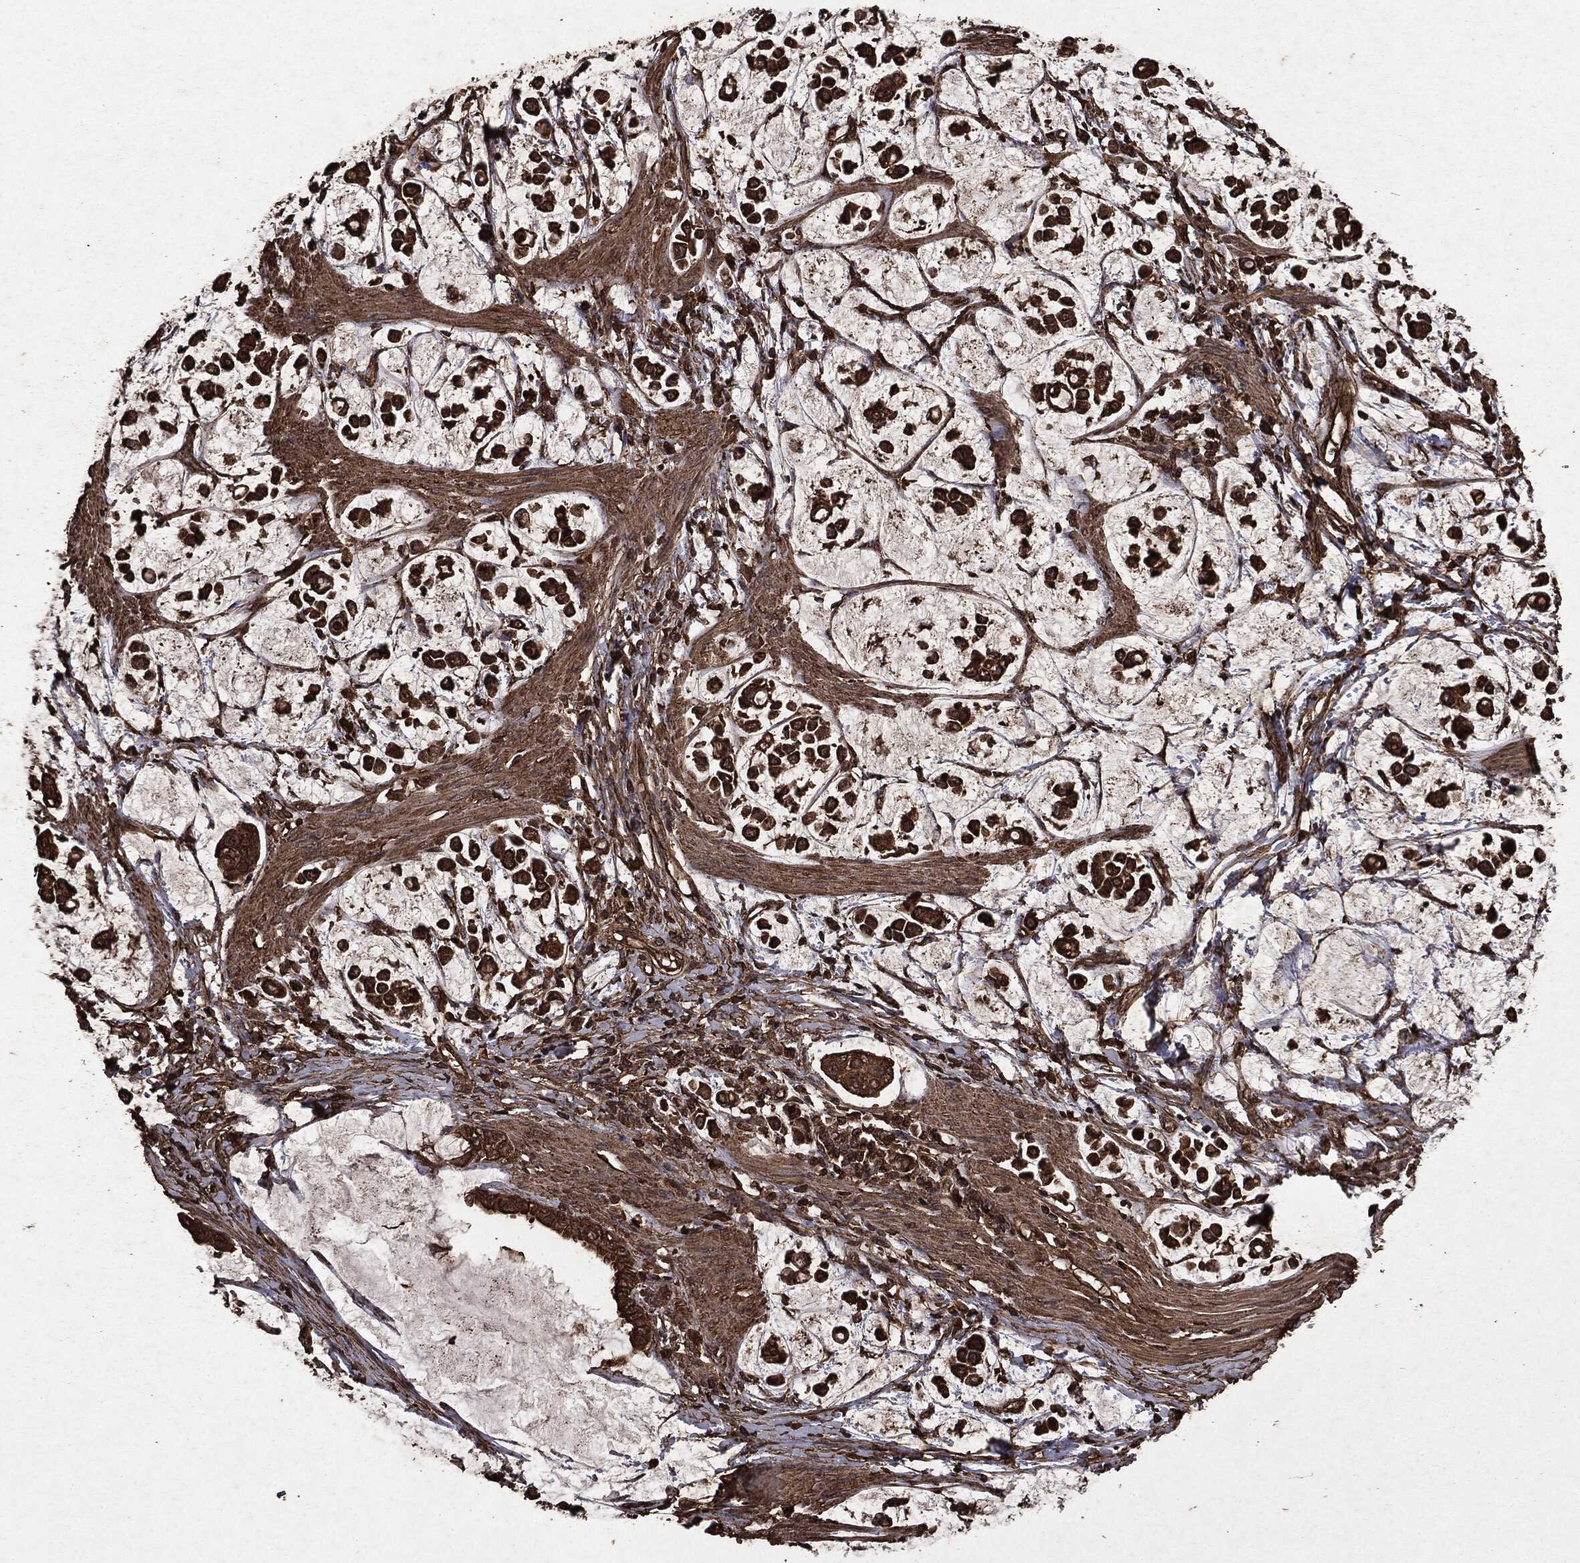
{"staining": {"intensity": "strong", "quantity": ">75%", "location": "cytoplasmic/membranous"}, "tissue": "stomach cancer", "cell_type": "Tumor cells", "image_type": "cancer", "snomed": [{"axis": "morphology", "description": "Adenocarcinoma, NOS"}, {"axis": "topography", "description": "Stomach"}], "caption": "This histopathology image shows IHC staining of adenocarcinoma (stomach), with high strong cytoplasmic/membranous expression in about >75% of tumor cells.", "gene": "ARAF", "patient": {"sex": "male", "age": 82}}